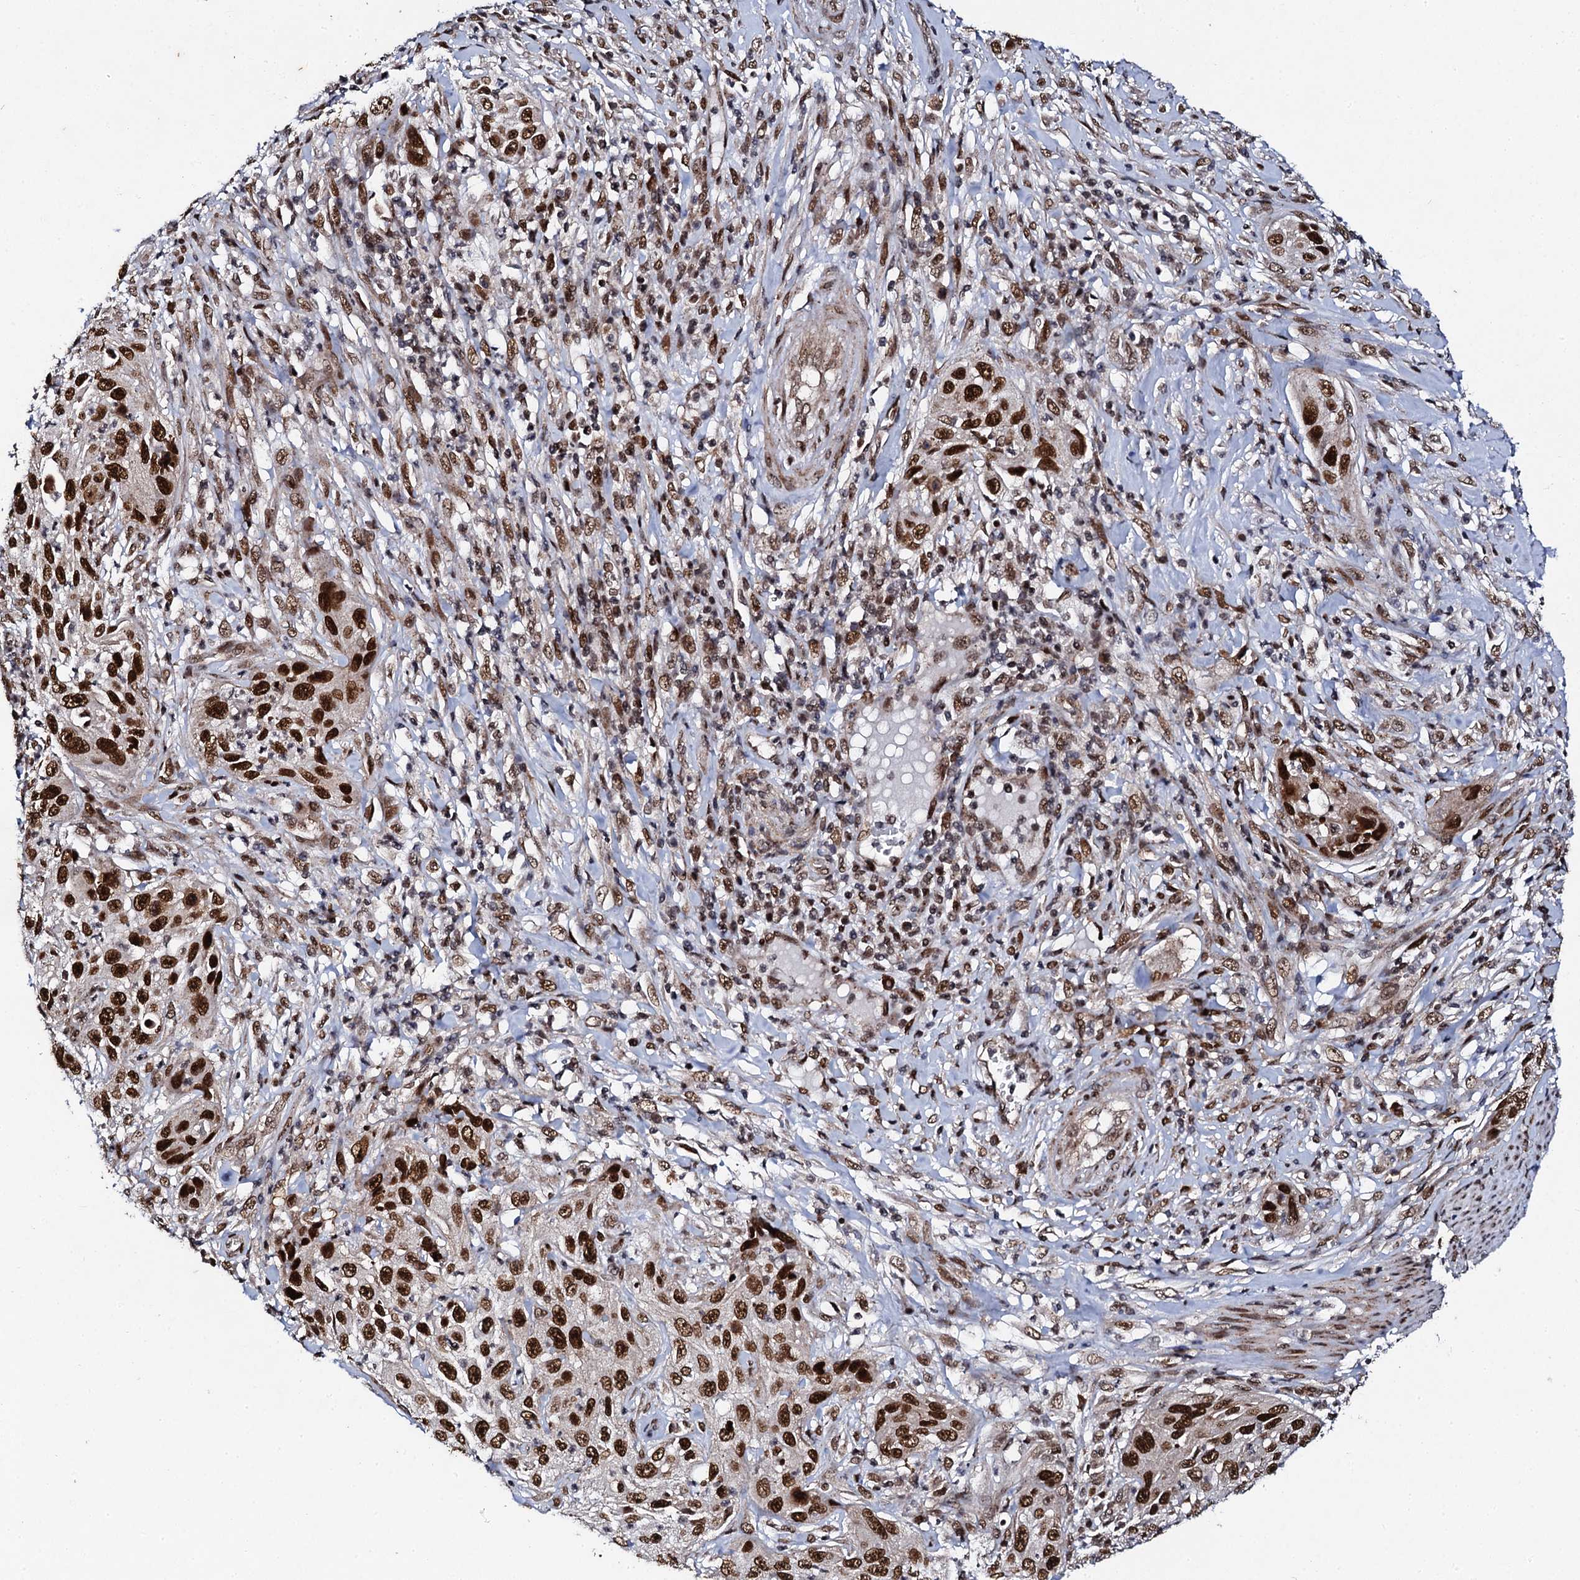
{"staining": {"intensity": "strong", "quantity": ">75%", "location": "nuclear"}, "tissue": "cervical cancer", "cell_type": "Tumor cells", "image_type": "cancer", "snomed": [{"axis": "morphology", "description": "Squamous cell carcinoma, NOS"}, {"axis": "topography", "description": "Cervix"}], "caption": "Immunohistochemistry (IHC) staining of cervical squamous cell carcinoma, which shows high levels of strong nuclear positivity in about >75% of tumor cells indicating strong nuclear protein expression. The staining was performed using DAB (3,3'-diaminobenzidine) (brown) for protein detection and nuclei were counterstained in hematoxylin (blue).", "gene": "CSTF3", "patient": {"sex": "female", "age": 42}}